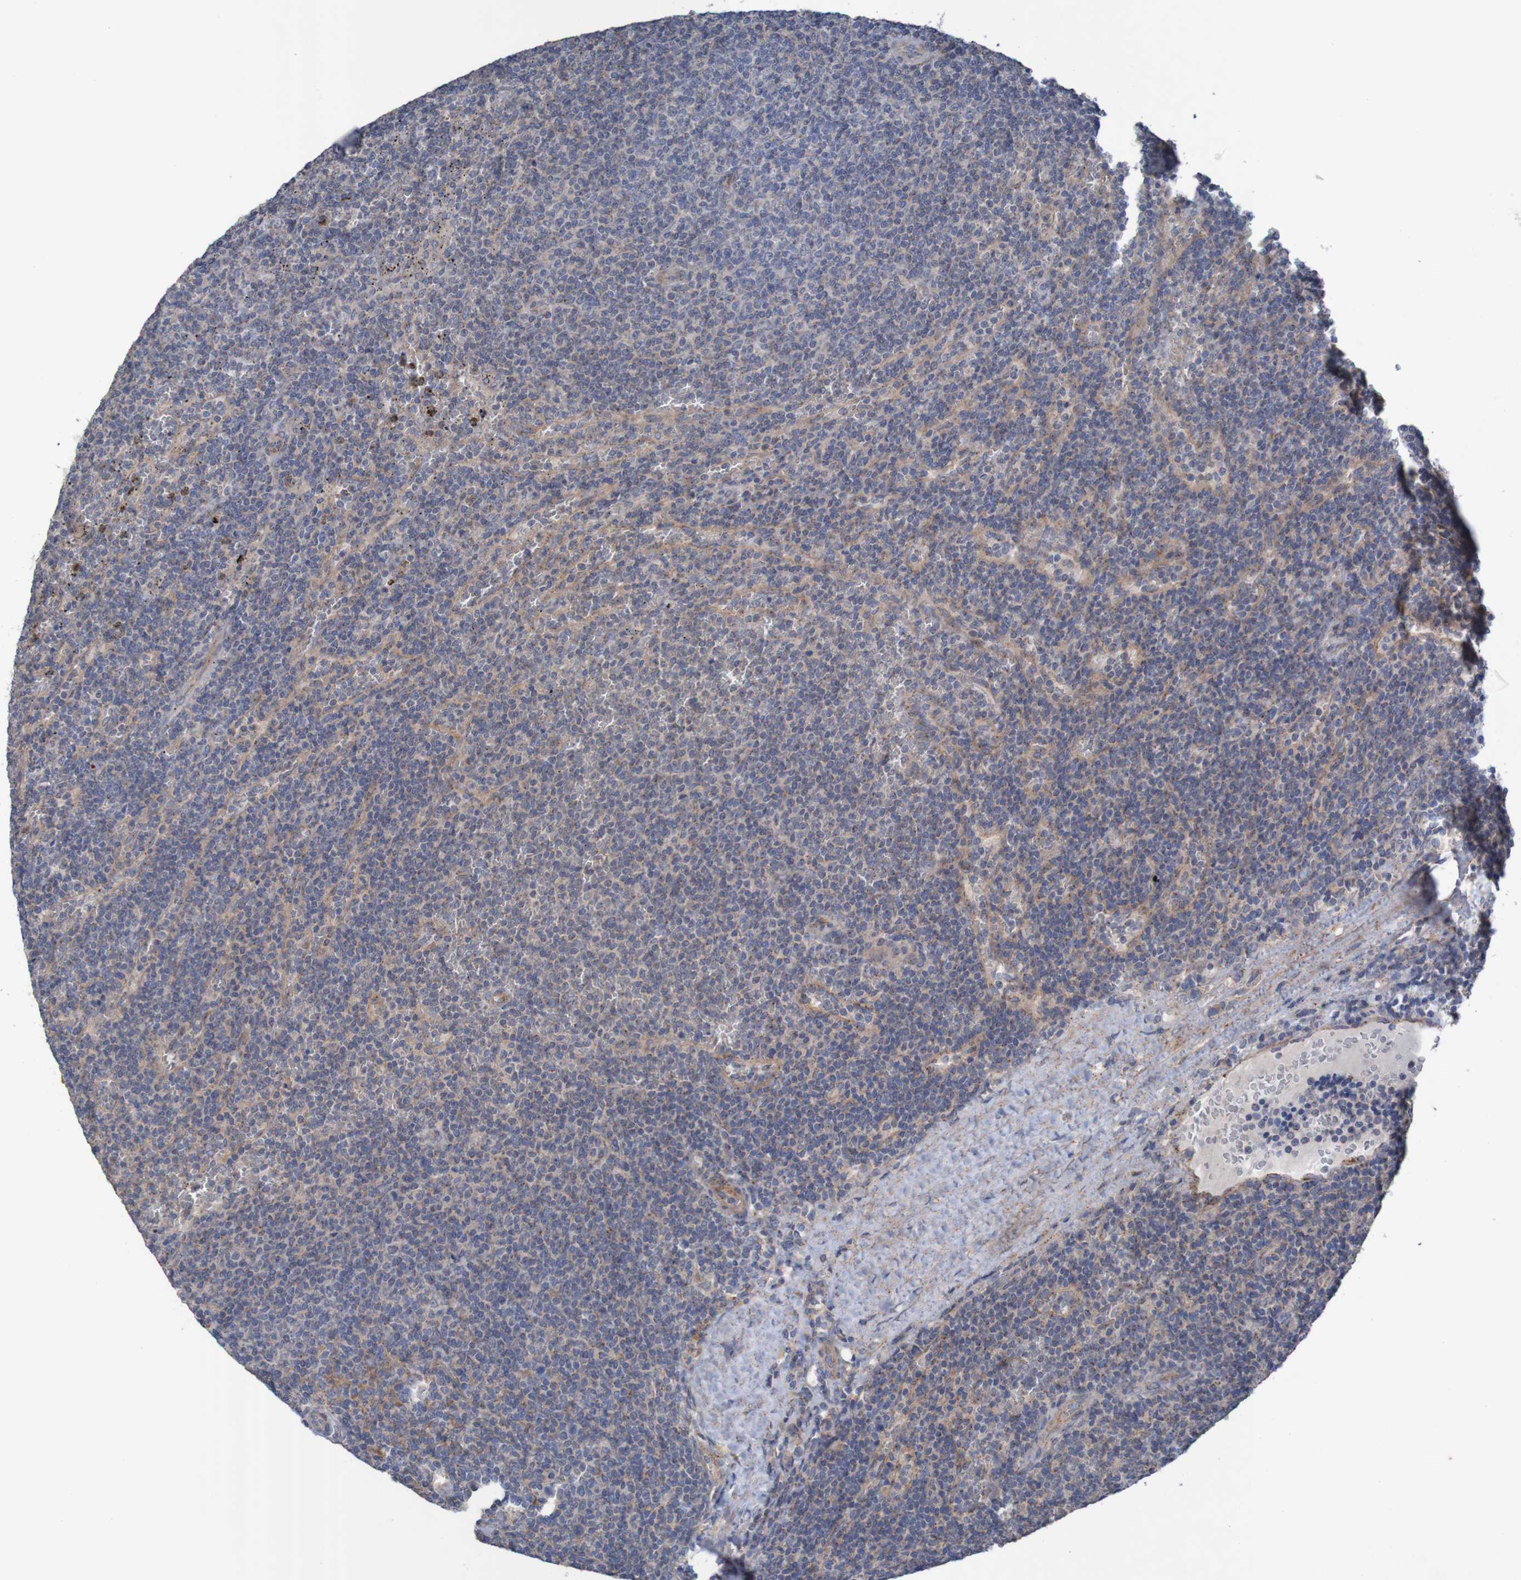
{"staining": {"intensity": "negative", "quantity": "none", "location": "none"}, "tissue": "lymphoma", "cell_type": "Tumor cells", "image_type": "cancer", "snomed": [{"axis": "morphology", "description": "Malignant lymphoma, non-Hodgkin's type, Low grade"}, {"axis": "topography", "description": "Spleen"}], "caption": "The image reveals no significant expression in tumor cells of lymphoma.", "gene": "ANGPT4", "patient": {"sex": "female", "age": 50}}